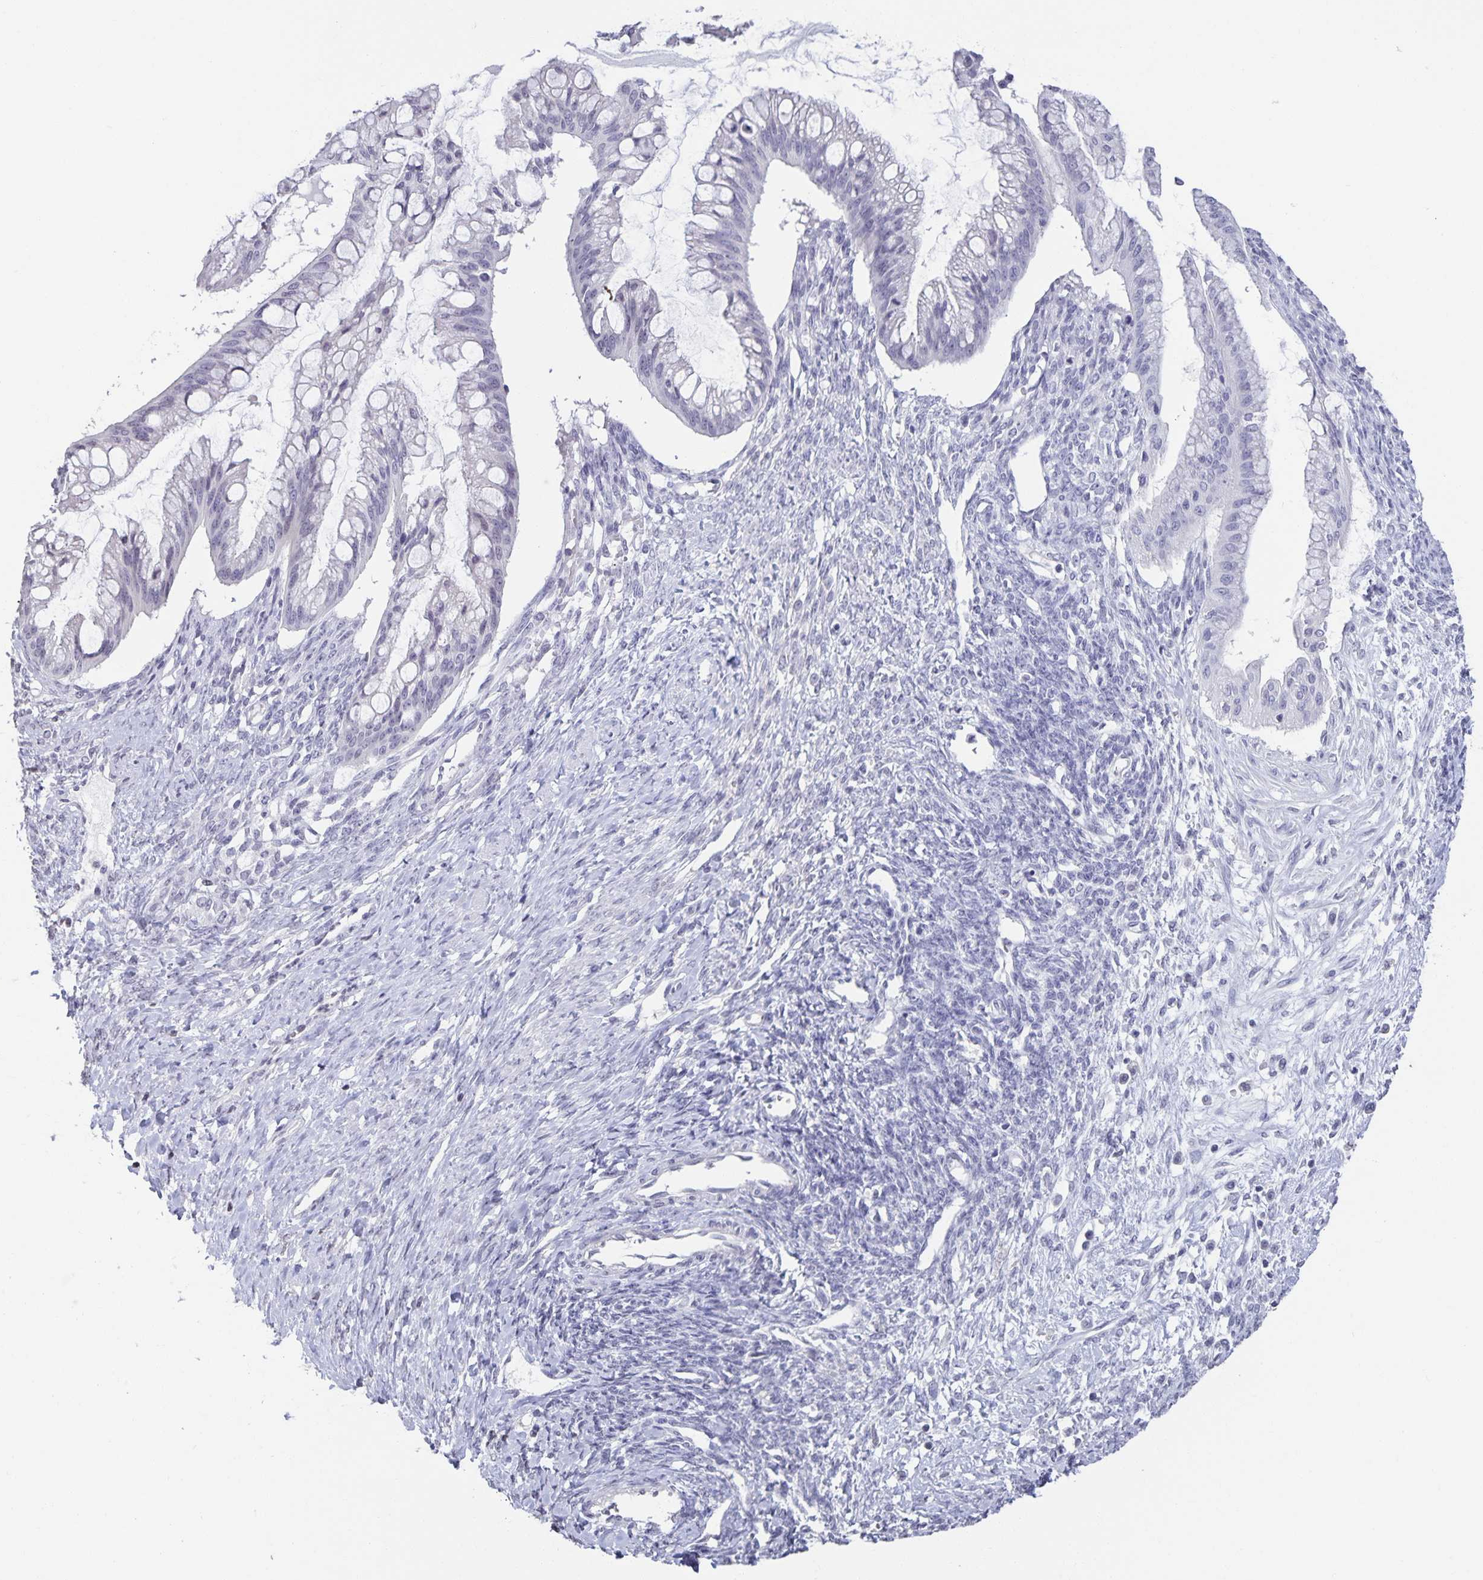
{"staining": {"intensity": "negative", "quantity": "none", "location": "none"}, "tissue": "ovarian cancer", "cell_type": "Tumor cells", "image_type": "cancer", "snomed": [{"axis": "morphology", "description": "Cystadenocarcinoma, mucinous, NOS"}, {"axis": "topography", "description": "Ovary"}], "caption": "Immunohistochemistry (IHC) histopathology image of mucinous cystadenocarcinoma (ovarian) stained for a protein (brown), which demonstrates no expression in tumor cells.", "gene": "AQP4", "patient": {"sex": "female", "age": 73}}